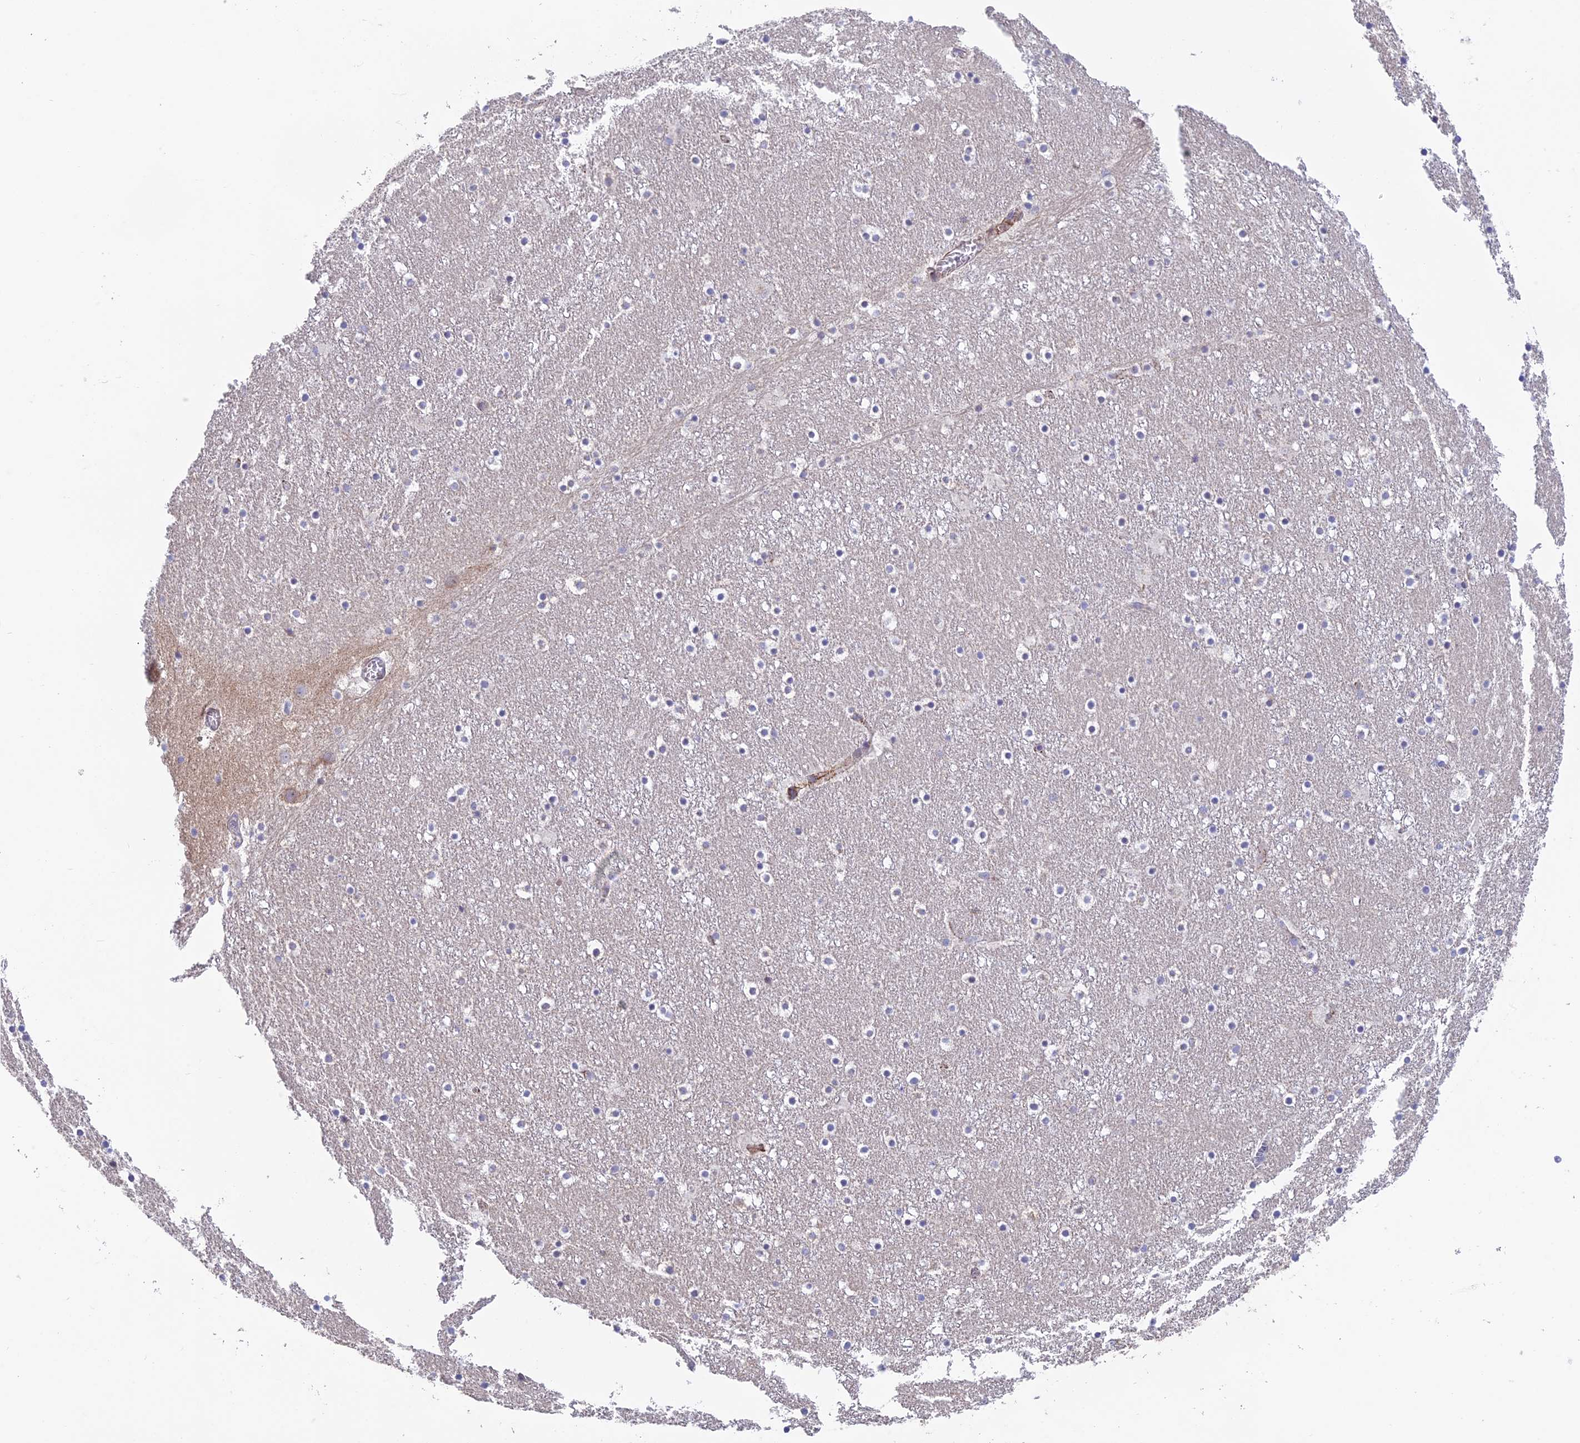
{"staining": {"intensity": "negative", "quantity": "none", "location": "none"}, "tissue": "caudate", "cell_type": "Glial cells", "image_type": "normal", "snomed": [{"axis": "morphology", "description": "Normal tissue, NOS"}, {"axis": "topography", "description": "Lateral ventricle wall"}], "caption": "Immunohistochemistry photomicrograph of unremarkable caudate stained for a protein (brown), which shows no expression in glial cells.", "gene": "HSD17B2", "patient": {"sex": "male", "age": 45}}